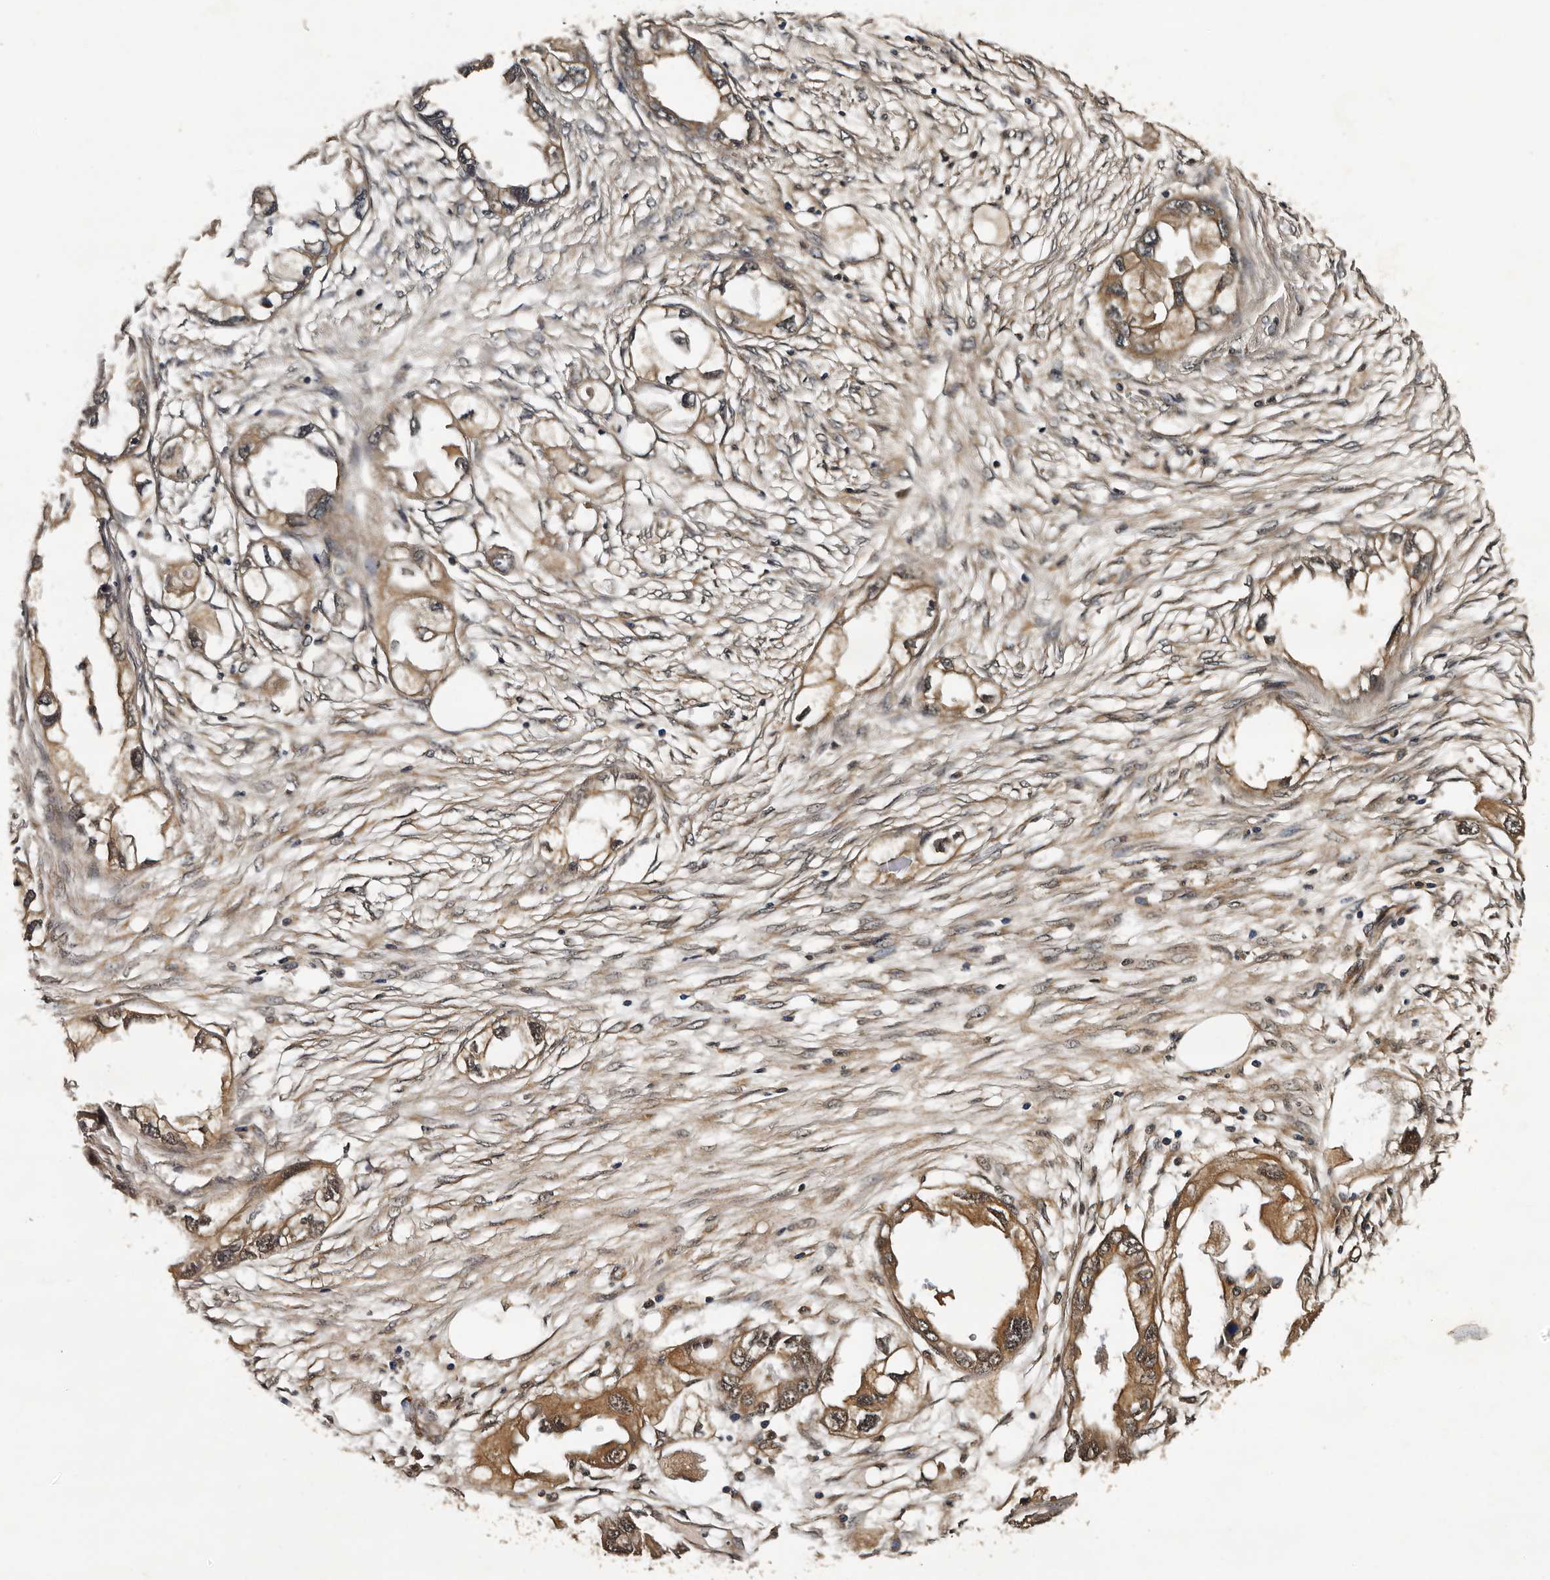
{"staining": {"intensity": "moderate", "quantity": ">75%", "location": "cytoplasmic/membranous,nuclear"}, "tissue": "endometrial cancer", "cell_type": "Tumor cells", "image_type": "cancer", "snomed": [{"axis": "morphology", "description": "Adenocarcinoma, NOS"}, {"axis": "morphology", "description": "Adenocarcinoma, metastatic, NOS"}, {"axis": "topography", "description": "Adipose tissue"}, {"axis": "topography", "description": "Endometrium"}], "caption": "The photomicrograph reveals staining of endometrial metastatic adenocarcinoma, revealing moderate cytoplasmic/membranous and nuclear protein staining (brown color) within tumor cells.", "gene": "CPNE3", "patient": {"sex": "female", "age": 67}}